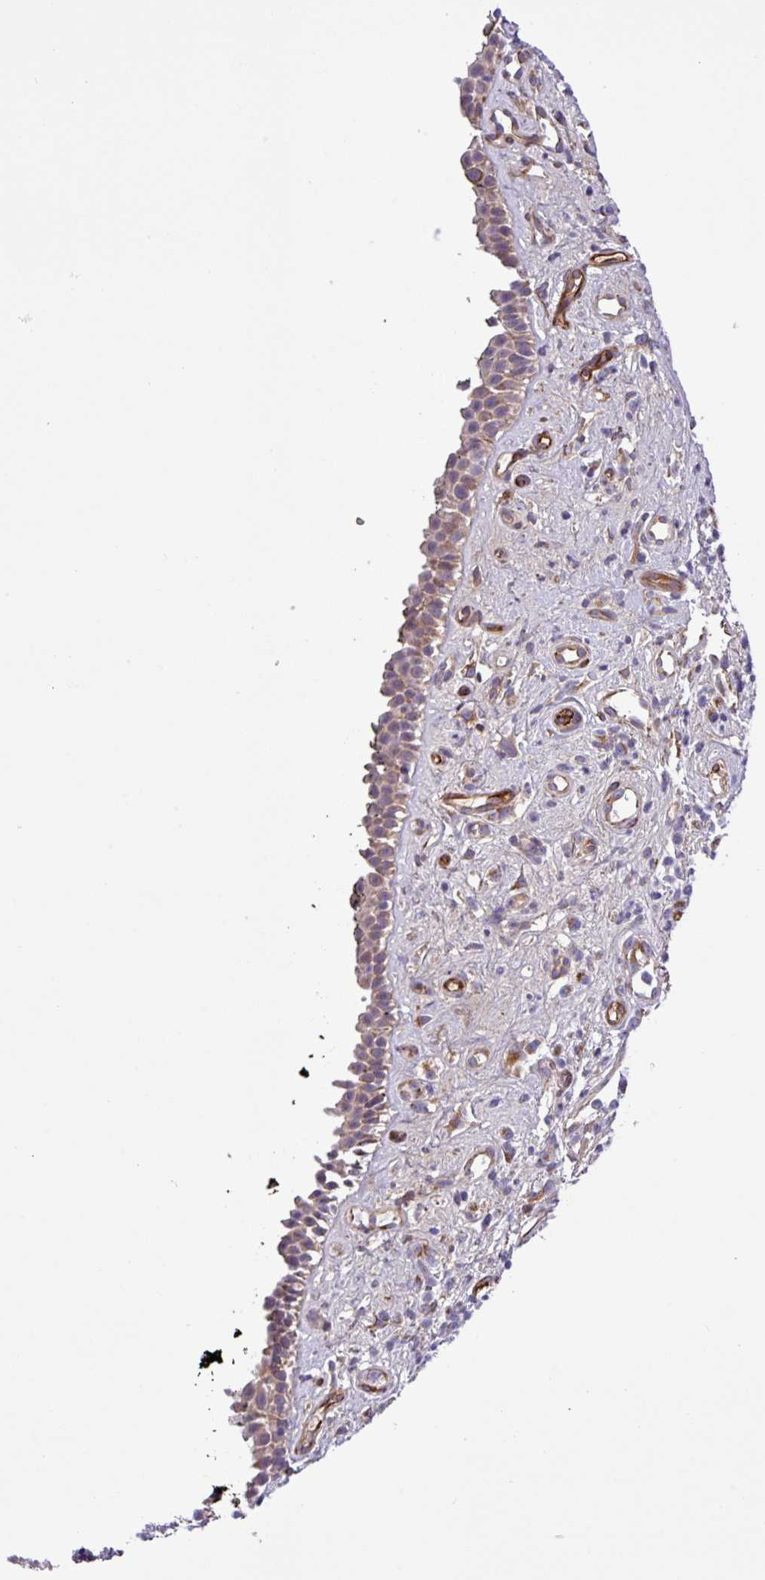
{"staining": {"intensity": "weak", "quantity": ">75%", "location": "cytoplasmic/membranous"}, "tissue": "nasopharynx", "cell_type": "Respiratory epithelial cells", "image_type": "normal", "snomed": [{"axis": "morphology", "description": "Normal tissue, NOS"}, {"axis": "morphology", "description": "Squamous cell carcinoma, NOS"}, {"axis": "topography", "description": "Nasopharynx"}, {"axis": "topography", "description": "Head-Neck"}], "caption": "Protein staining exhibits weak cytoplasmic/membranous expression in about >75% of respiratory epithelial cells in normal nasopharynx.", "gene": "CWH43", "patient": {"sex": "male", "age": 85}}